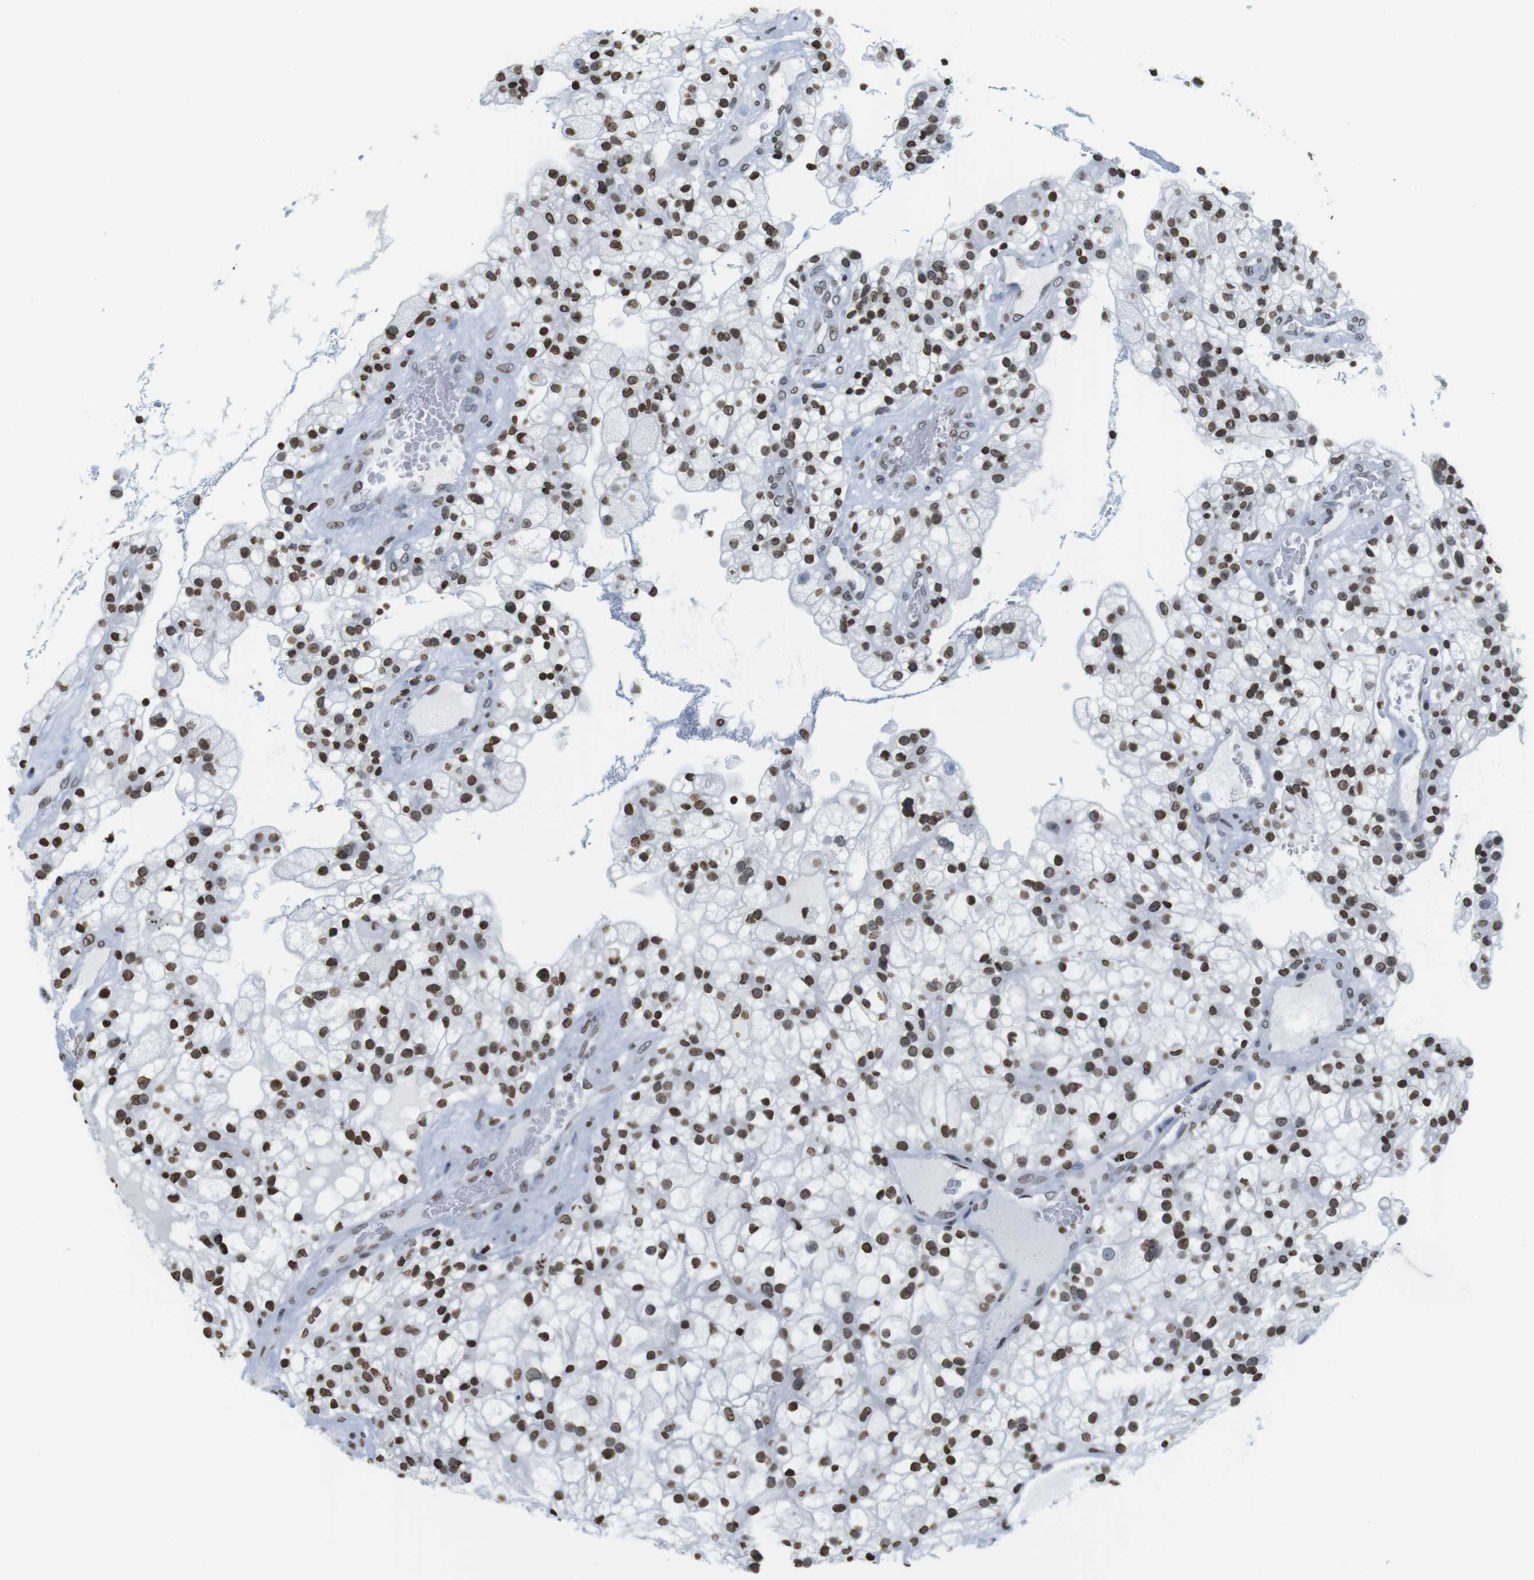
{"staining": {"intensity": "strong", "quantity": ">75%", "location": "nuclear"}, "tissue": "renal cancer", "cell_type": "Tumor cells", "image_type": "cancer", "snomed": [{"axis": "morphology", "description": "Adenocarcinoma, NOS"}, {"axis": "topography", "description": "Kidney"}], "caption": "Protein analysis of renal cancer (adenocarcinoma) tissue displays strong nuclear expression in approximately >75% of tumor cells. Using DAB (brown) and hematoxylin (blue) stains, captured at high magnification using brightfield microscopy.", "gene": "BSX", "patient": {"sex": "female", "age": 52}}